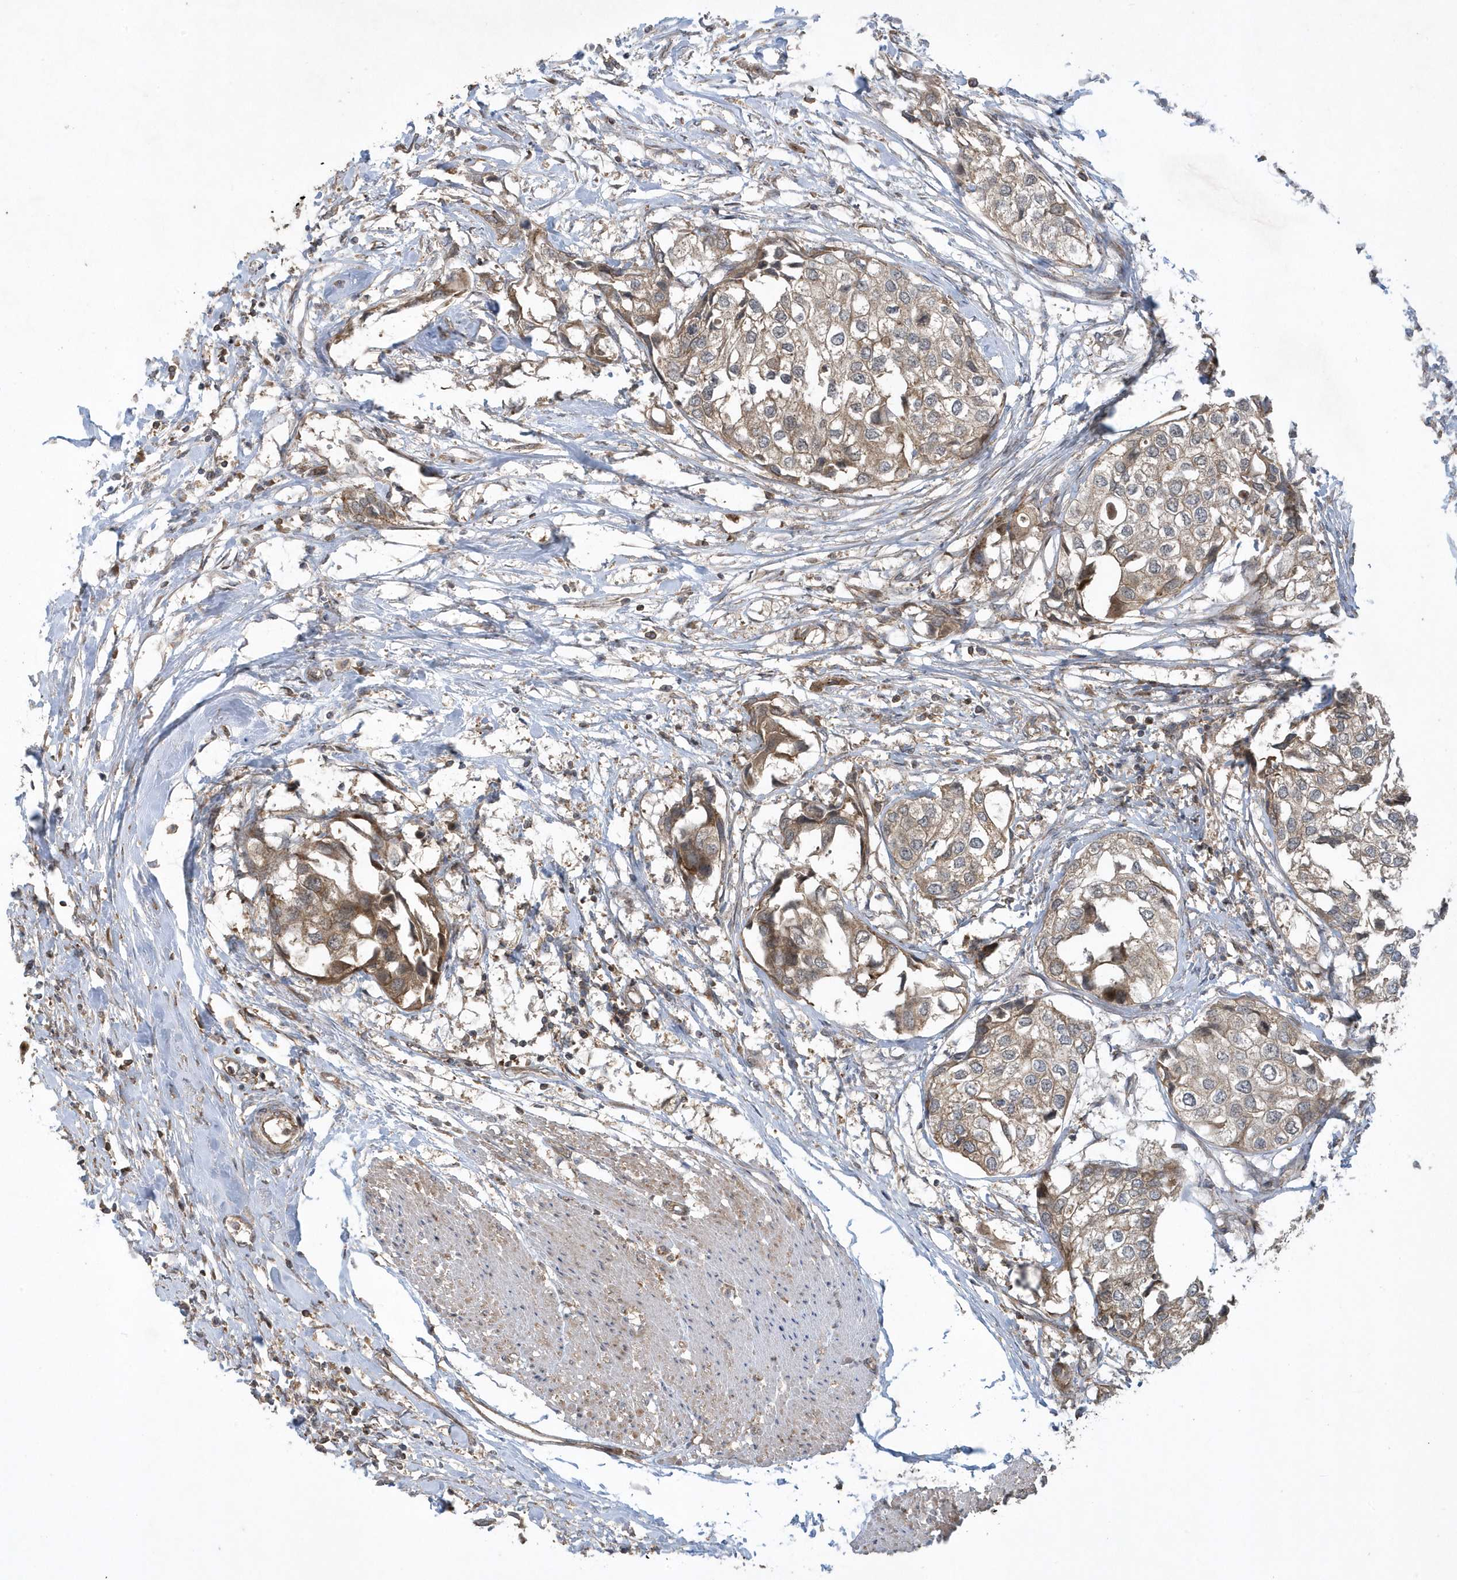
{"staining": {"intensity": "moderate", "quantity": "<25%", "location": "cytoplasmic/membranous"}, "tissue": "urothelial cancer", "cell_type": "Tumor cells", "image_type": "cancer", "snomed": [{"axis": "morphology", "description": "Urothelial carcinoma, High grade"}, {"axis": "topography", "description": "Urinary bladder"}], "caption": "Protein staining shows moderate cytoplasmic/membranous staining in about <25% of tumor cells in high-grade urothelial carcinoma.", "gene": "STAMBP", "patient": {"sex": "male", "age": 64}}